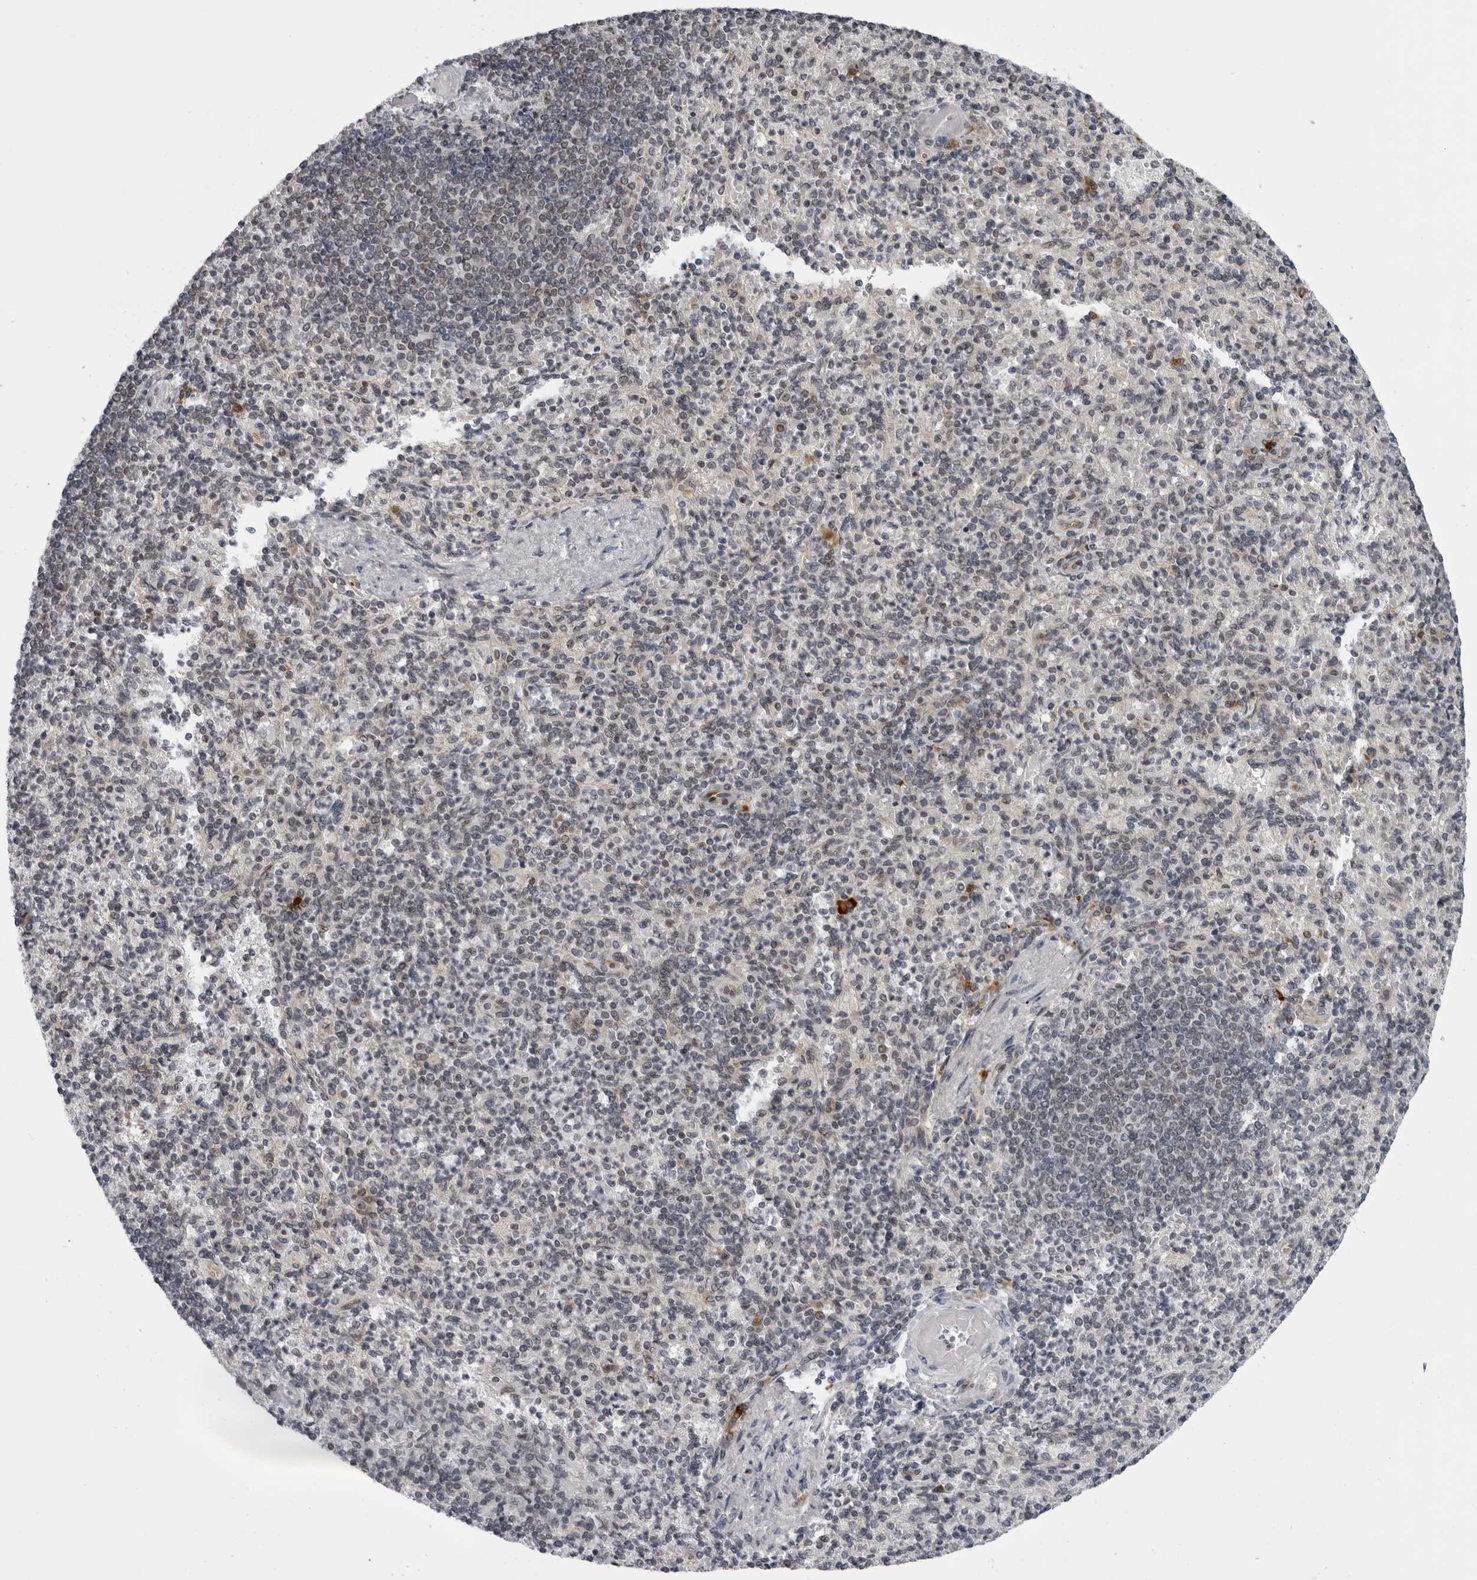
{"staining": {"intensity": "negative", "quantity": "none", "location": "none"}, "tissue": "spleen", "cell_type": "Cells in red pulp", "image_type": "normal", "snomed": [{"axis": "morphology", "description": "Normal tissue, NOS"}, {"axis": "topography", "description": "Spleen"}], "caption": "Immunohistochemical staining of benign human spleen reveals no significant expression in cells in red pulp.", "gene": "GCSAML", "patient": {"sex": "female", "age": 74}}